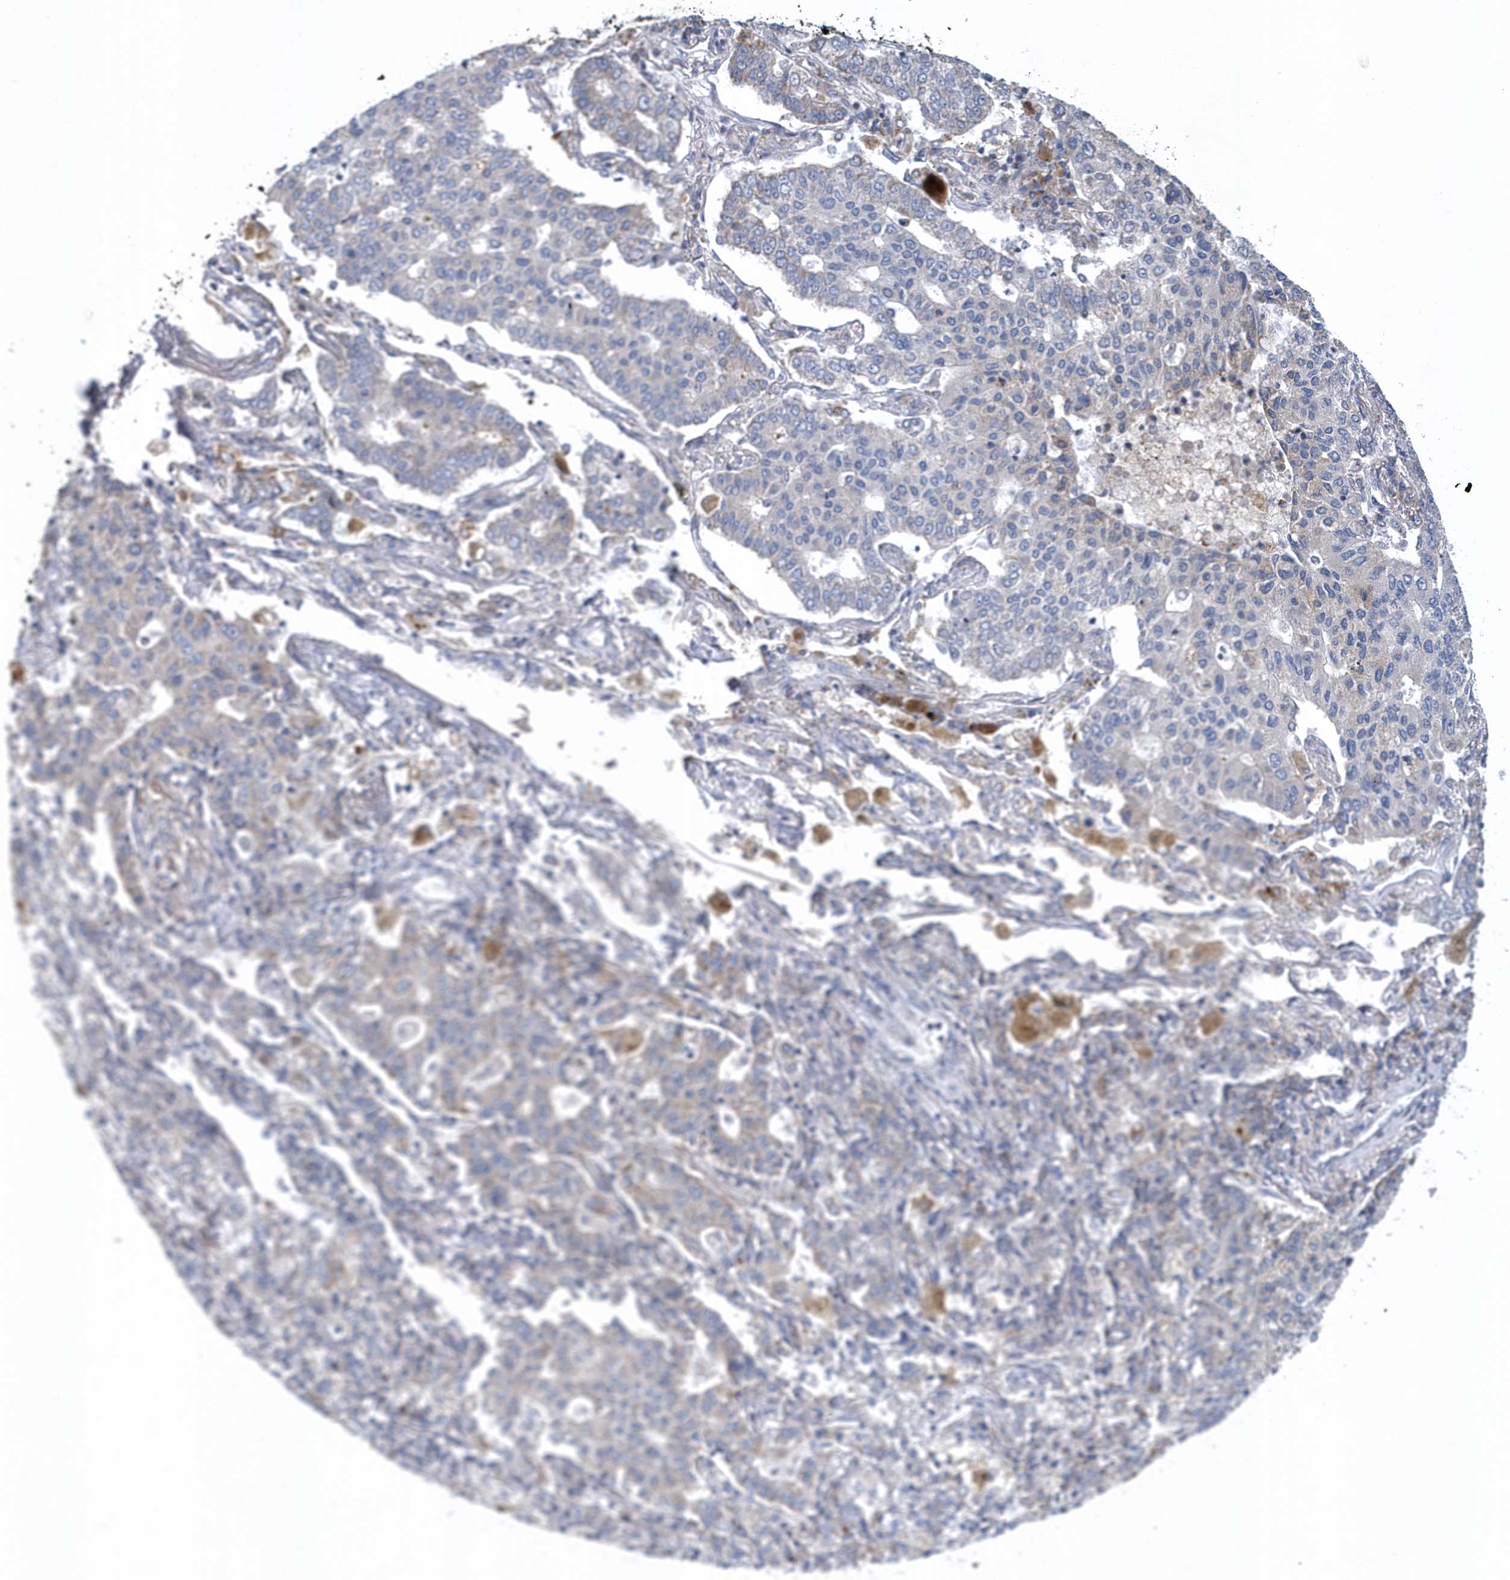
{"staining": {"intensity": "negative", "quantity": "none", "location": "none"}, "tissue": "lung cancer", "cell_type": "Tumor cells", "image_type": "cancer", "snomed": [{"axis": "morphology", "description": "Adenocarcinoma, NOS"}, {"axis": "topography", "description": "Lung"}], "caption": "Tumor cells show no significant positivity in adenocarcinoma (lung). (Brightfield microscopy of DAB immunohistochemistry at high magnification).", "gene": "VWA5B2", "patient": {"sex": "male", "age": 49}}